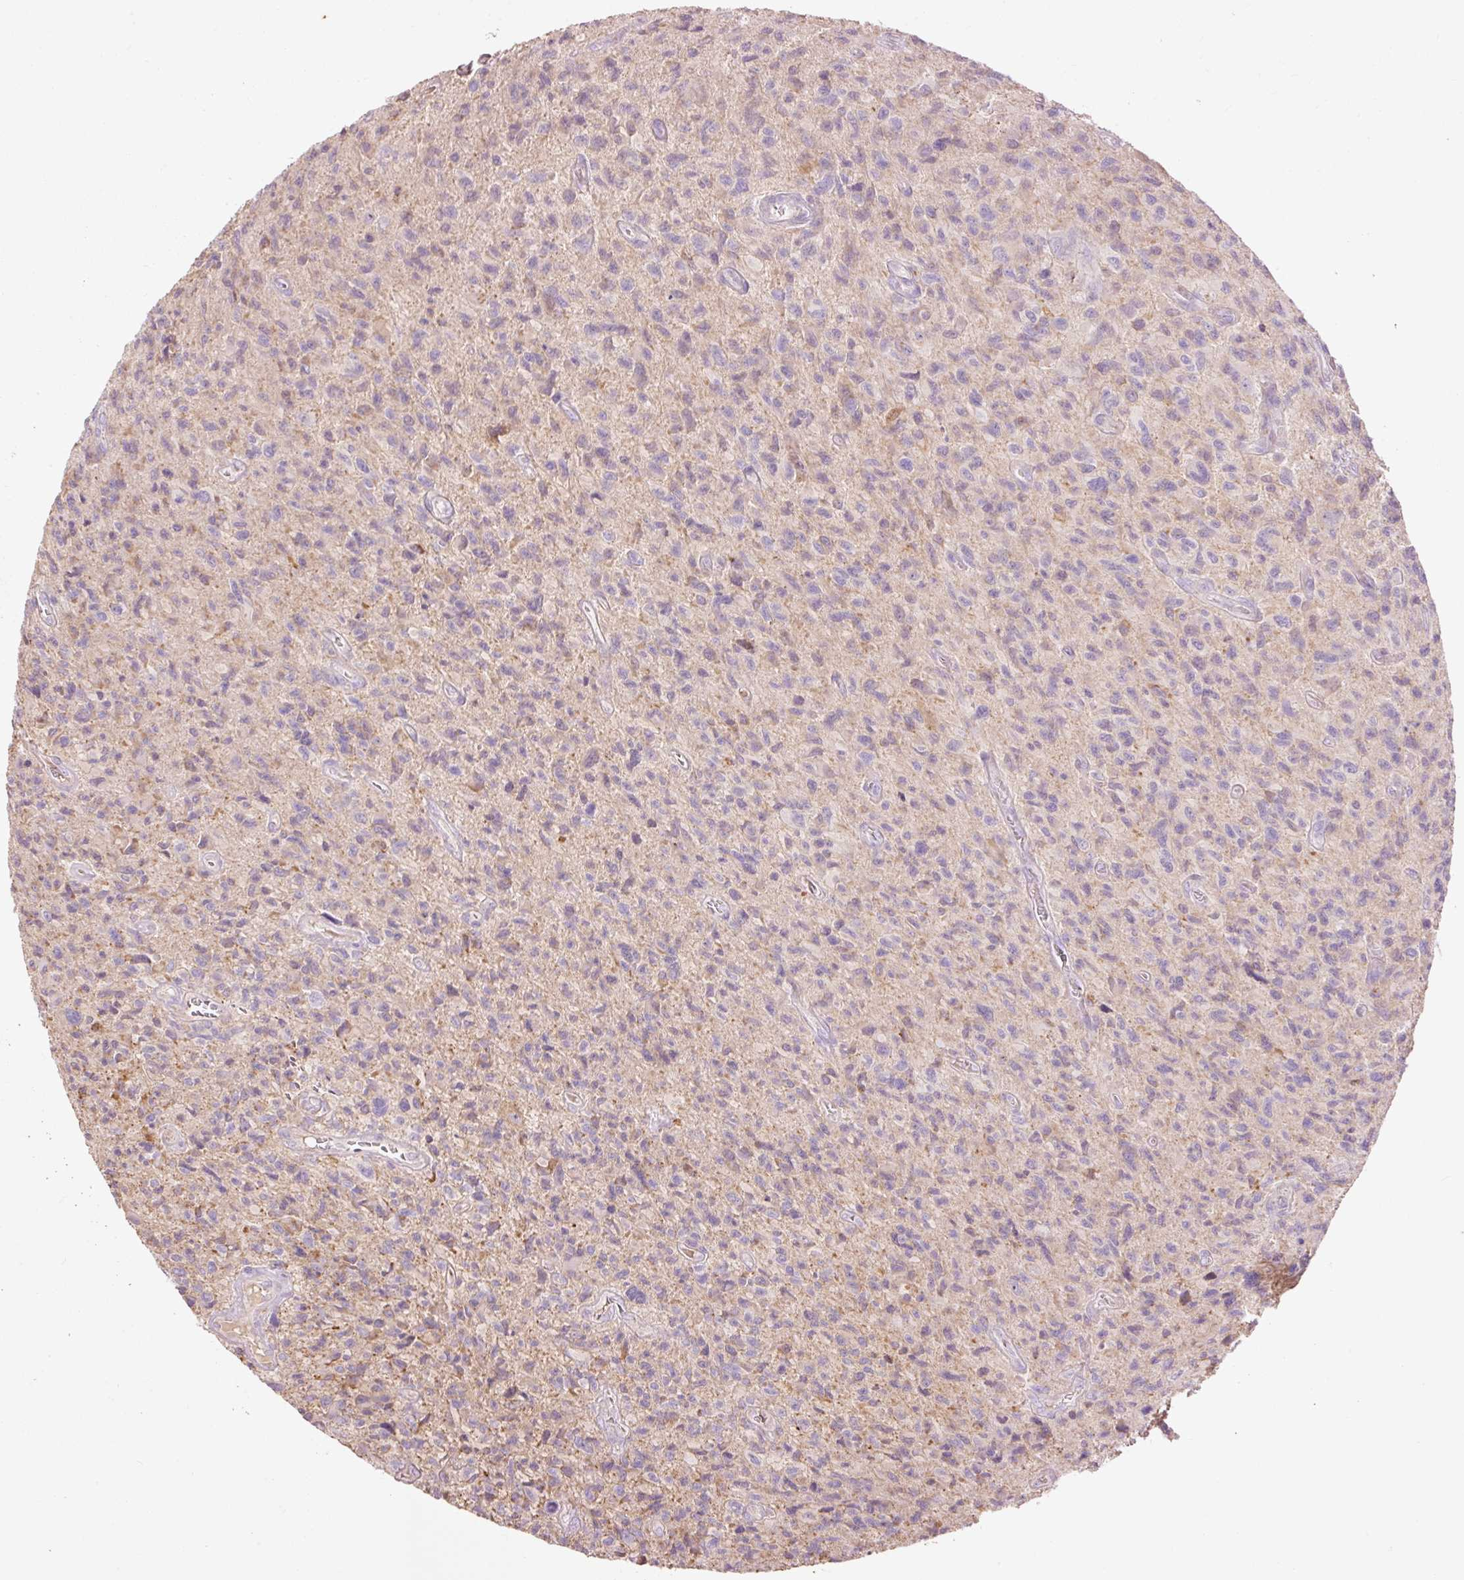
{"staining": {"intensity": "negative", "quantity": "none", "location": "none"}, "tissue": "glioma", "cell_type": "Tumor cells", "image_type": "cancer", "snomed": [{"axis": "morphology", "description": "Glioma, malignant, High grade"}, {"axis": "topography", "description": "Brain"}], "caption": "This micrograph is of glioma stained with immunohistochemistry (IHC) to label a protein in brown with the nuclei are counter-stained blue. There is no expression in tumor cells.", "gene": "PRDX5", "patient": {"sex": "male", "age": 76}}